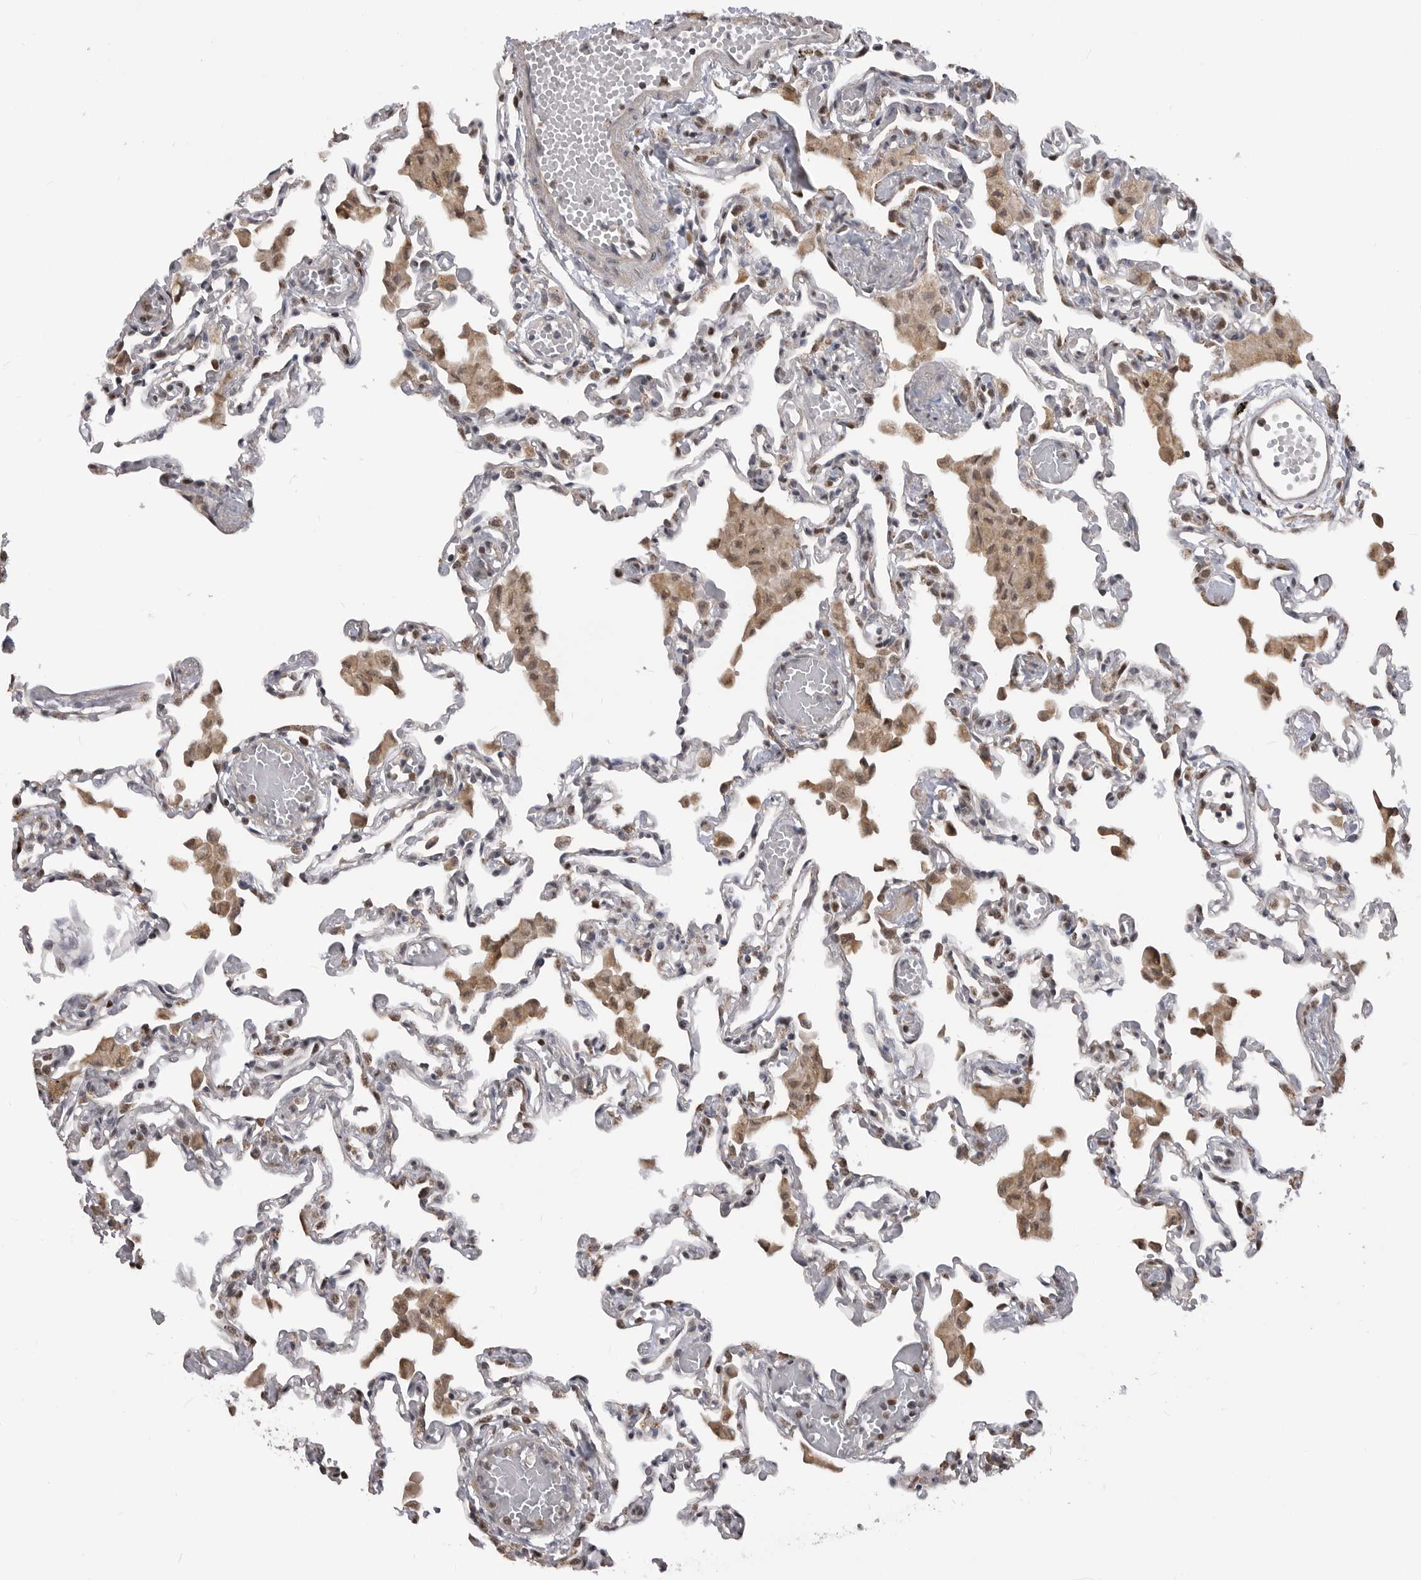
{"staining": {"intensity": "moderate", "quantity": "25%-75%", "location": "nuclear"}, "tissue": "lung", "cell_type": "Alveolar cells", "image_type": "normal", "snomed": [{"axis": "morphology", "description": "Normal tissue, NOS"}, {"axis": "topography", "description": "Bronchus"}, {"axis": "topography", "description": "Lung"}], "caption": "Immunohistochemical staining of normal lung exhibits 25%-75% levels of moderate nuclear protein positivity in approximately 25%-75% of alveolar cells. The protein is shown in brown color, while the nuclei are stained blue.", "gene": "SMARCC1", "patient": {"sex": "female", "age": 49}}